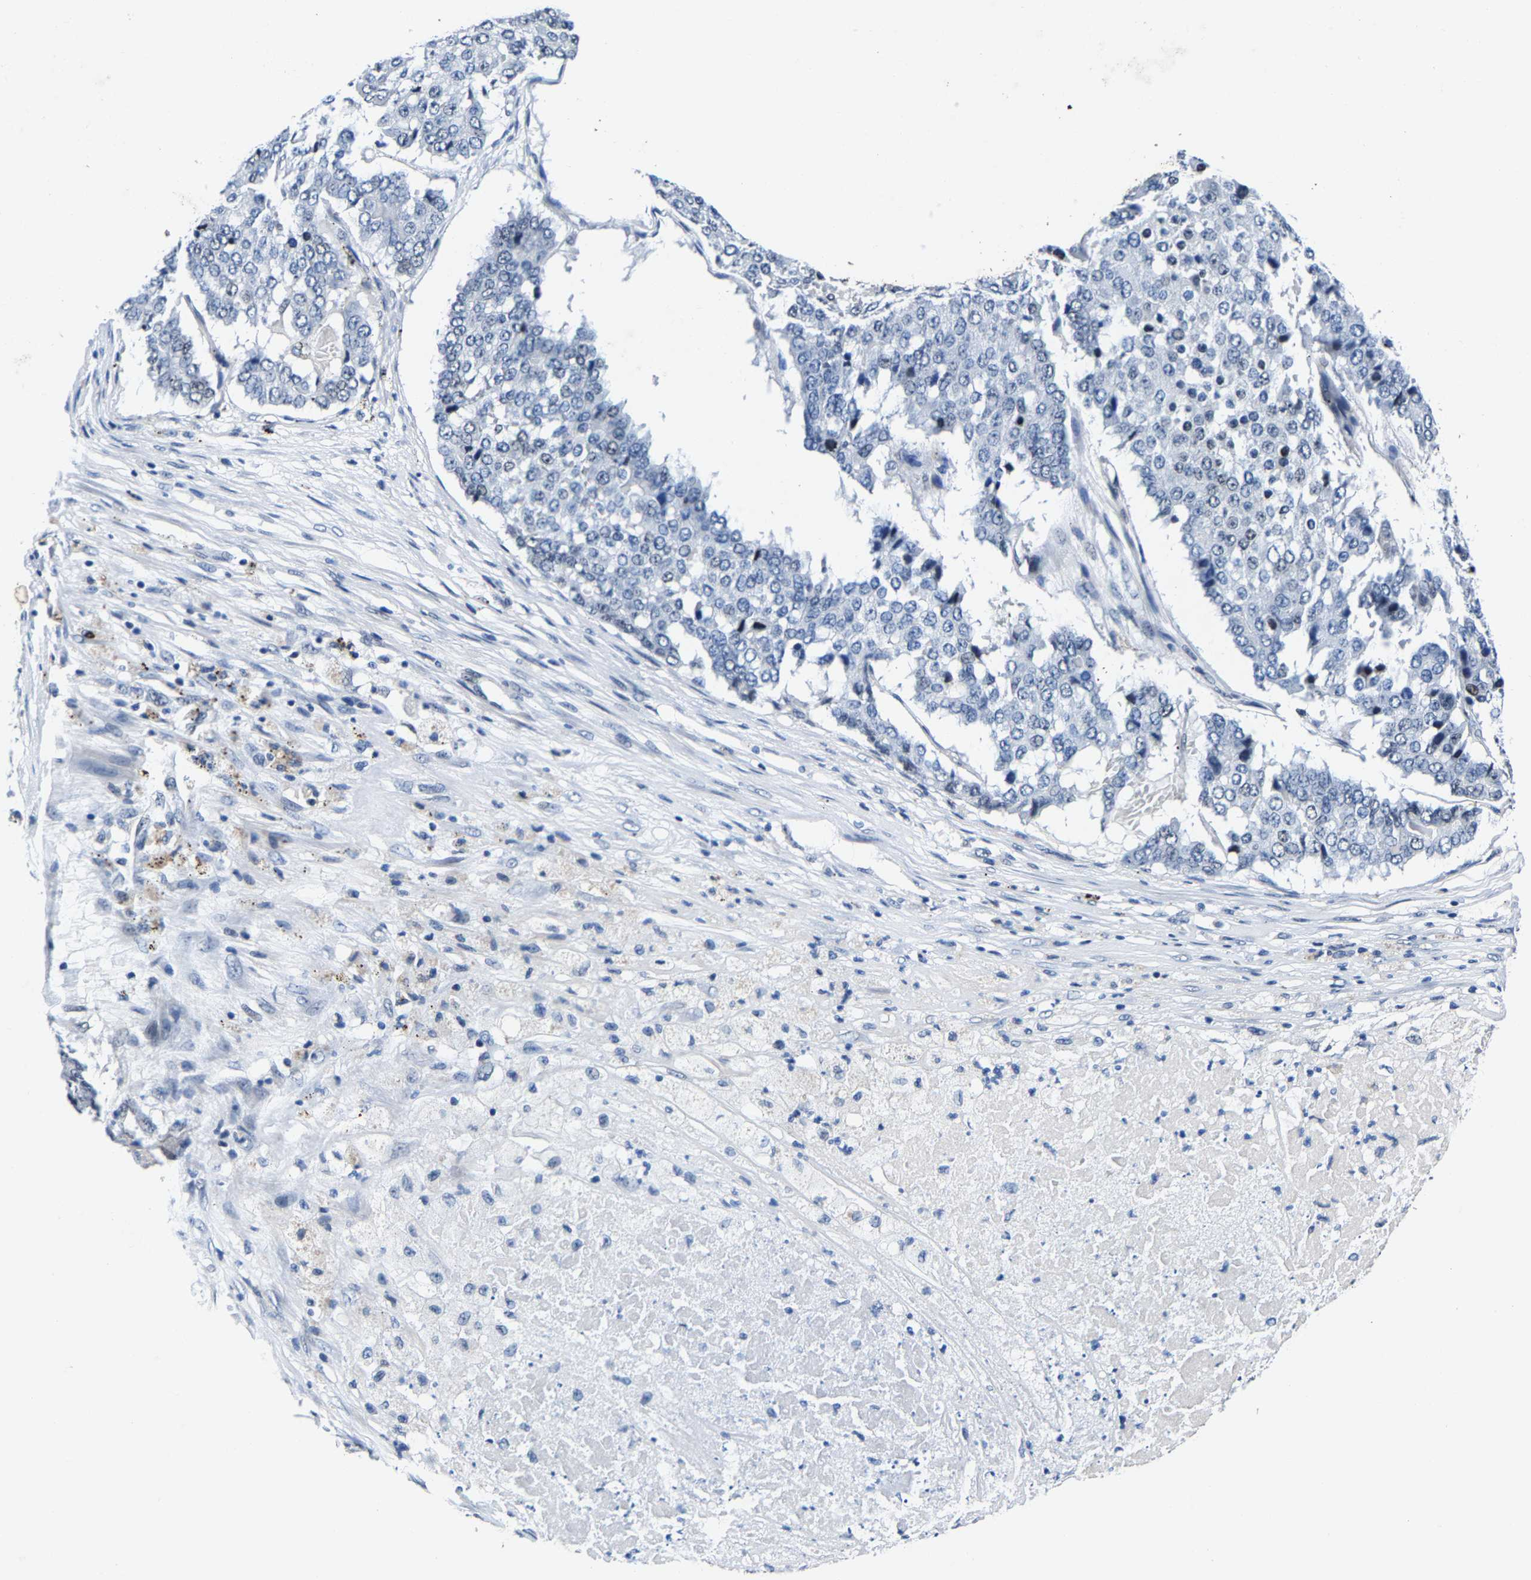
{"staining": {"intensity": "negative", "quantity": "none", "location": "none"}, "tissue": "pancreatic cancer", "cell_type": "Tumor cells", "image_type": "cancer", "snomed": [{"axis": "morphology", "description": "Adenocarcinoma, NOS"}, {"axis": "topography", "description": "Pancreas"}], "caption": "The histopathology image demonstrates no staining of tumor cells in pancreatic cancer (adenocarcinoma). (IHC, brightfield microscopy, high magnification).", "gene": "UBN2", "patient": {"sex": "male", "age": 50}}